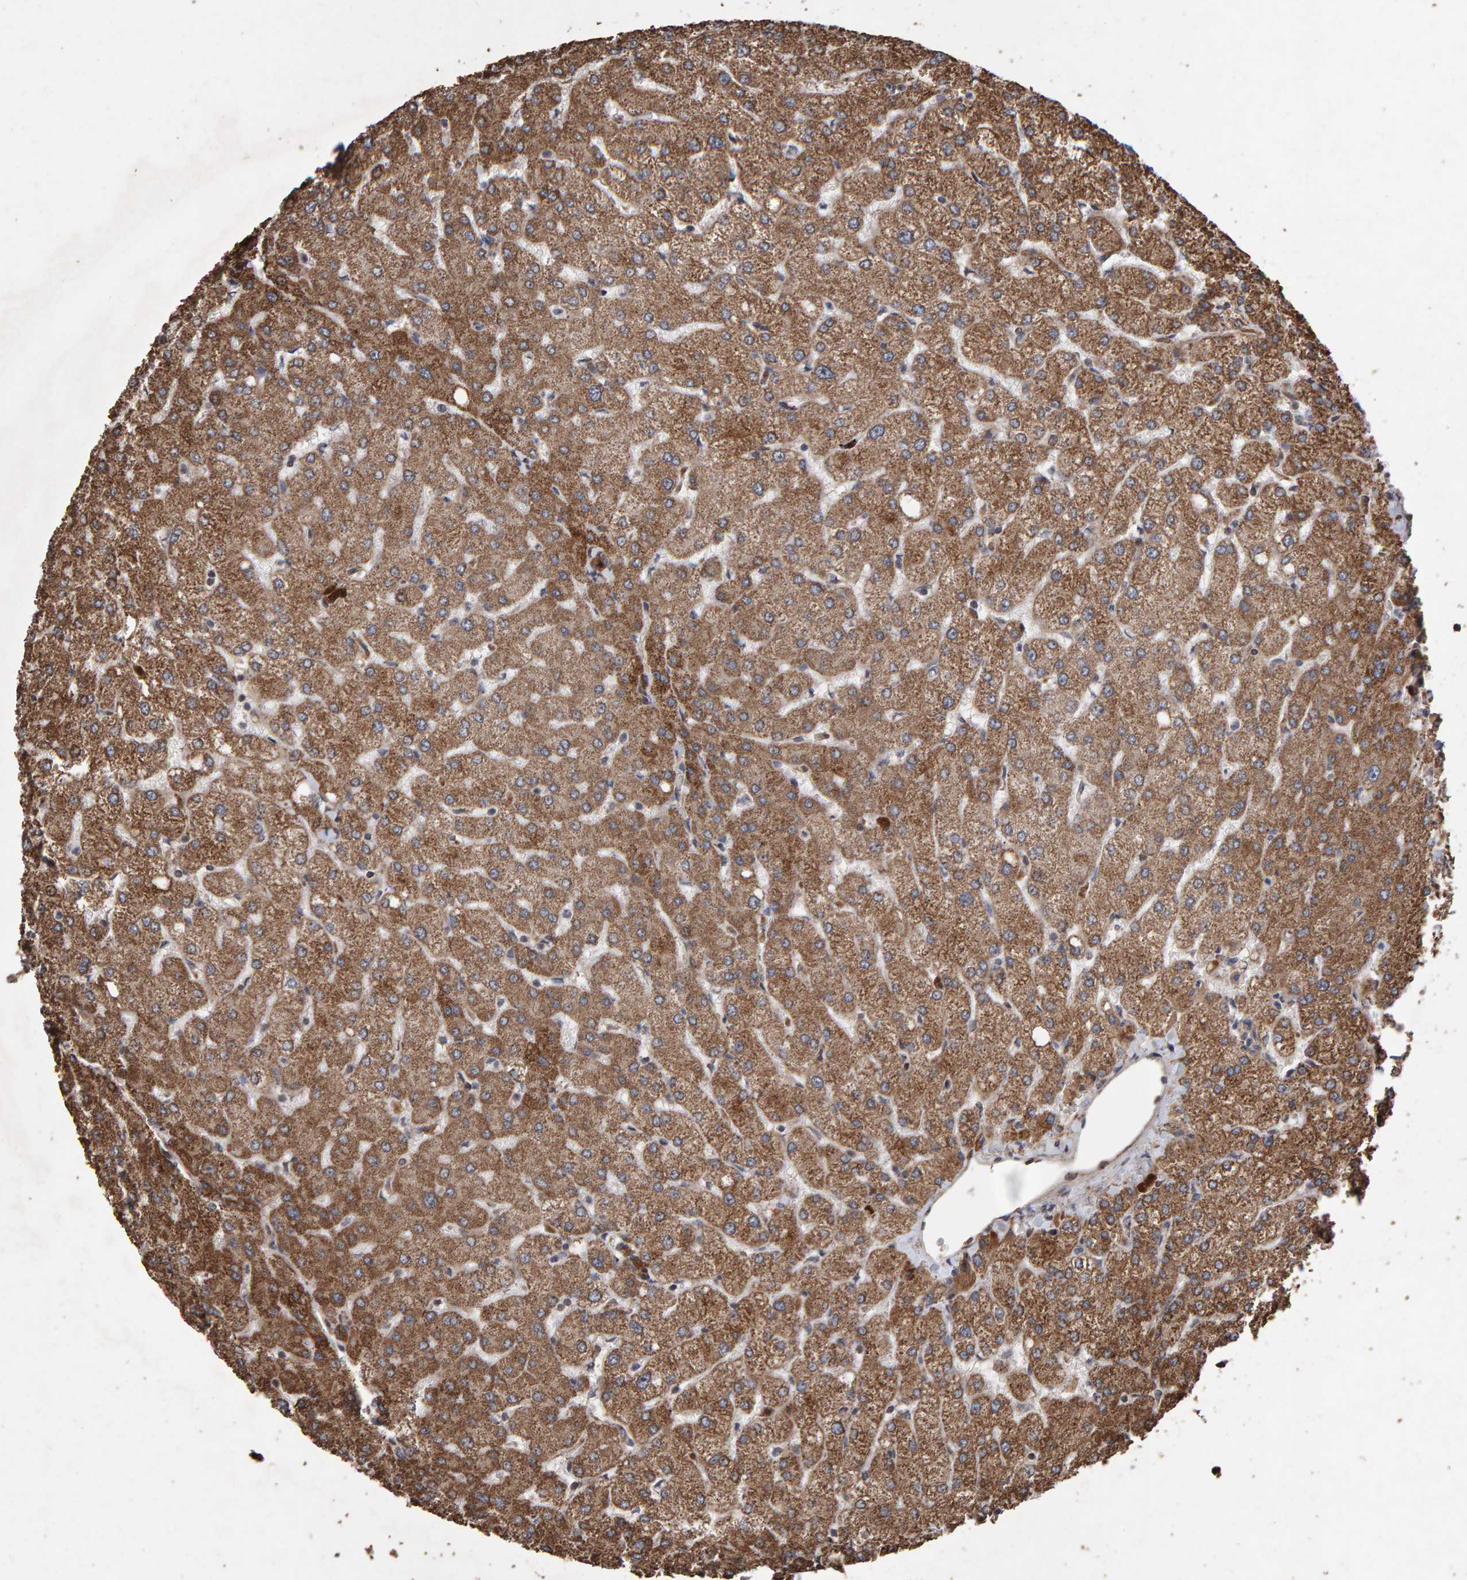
{"staining": {"intensity": "strong", "quantity": ">75%", "location": "cytoplasmic/membranous"}, "tissue": "liver", "cell_type": "Cholangiocytes", "image_type": "normal", "snomed": [{"axis": "morphology", "description": "Normal tissue, NOS"}, {"axis": "topography", "description": "Liver"}], "caption": "About >75% of cholangiocytes in normal human liver exhibit strong cytoplasmic/membranous protein staining as visualized by brown immunohistochemical staining.", "gene": "OSBP2", "patient": {"sex": "female", "age": 54}}